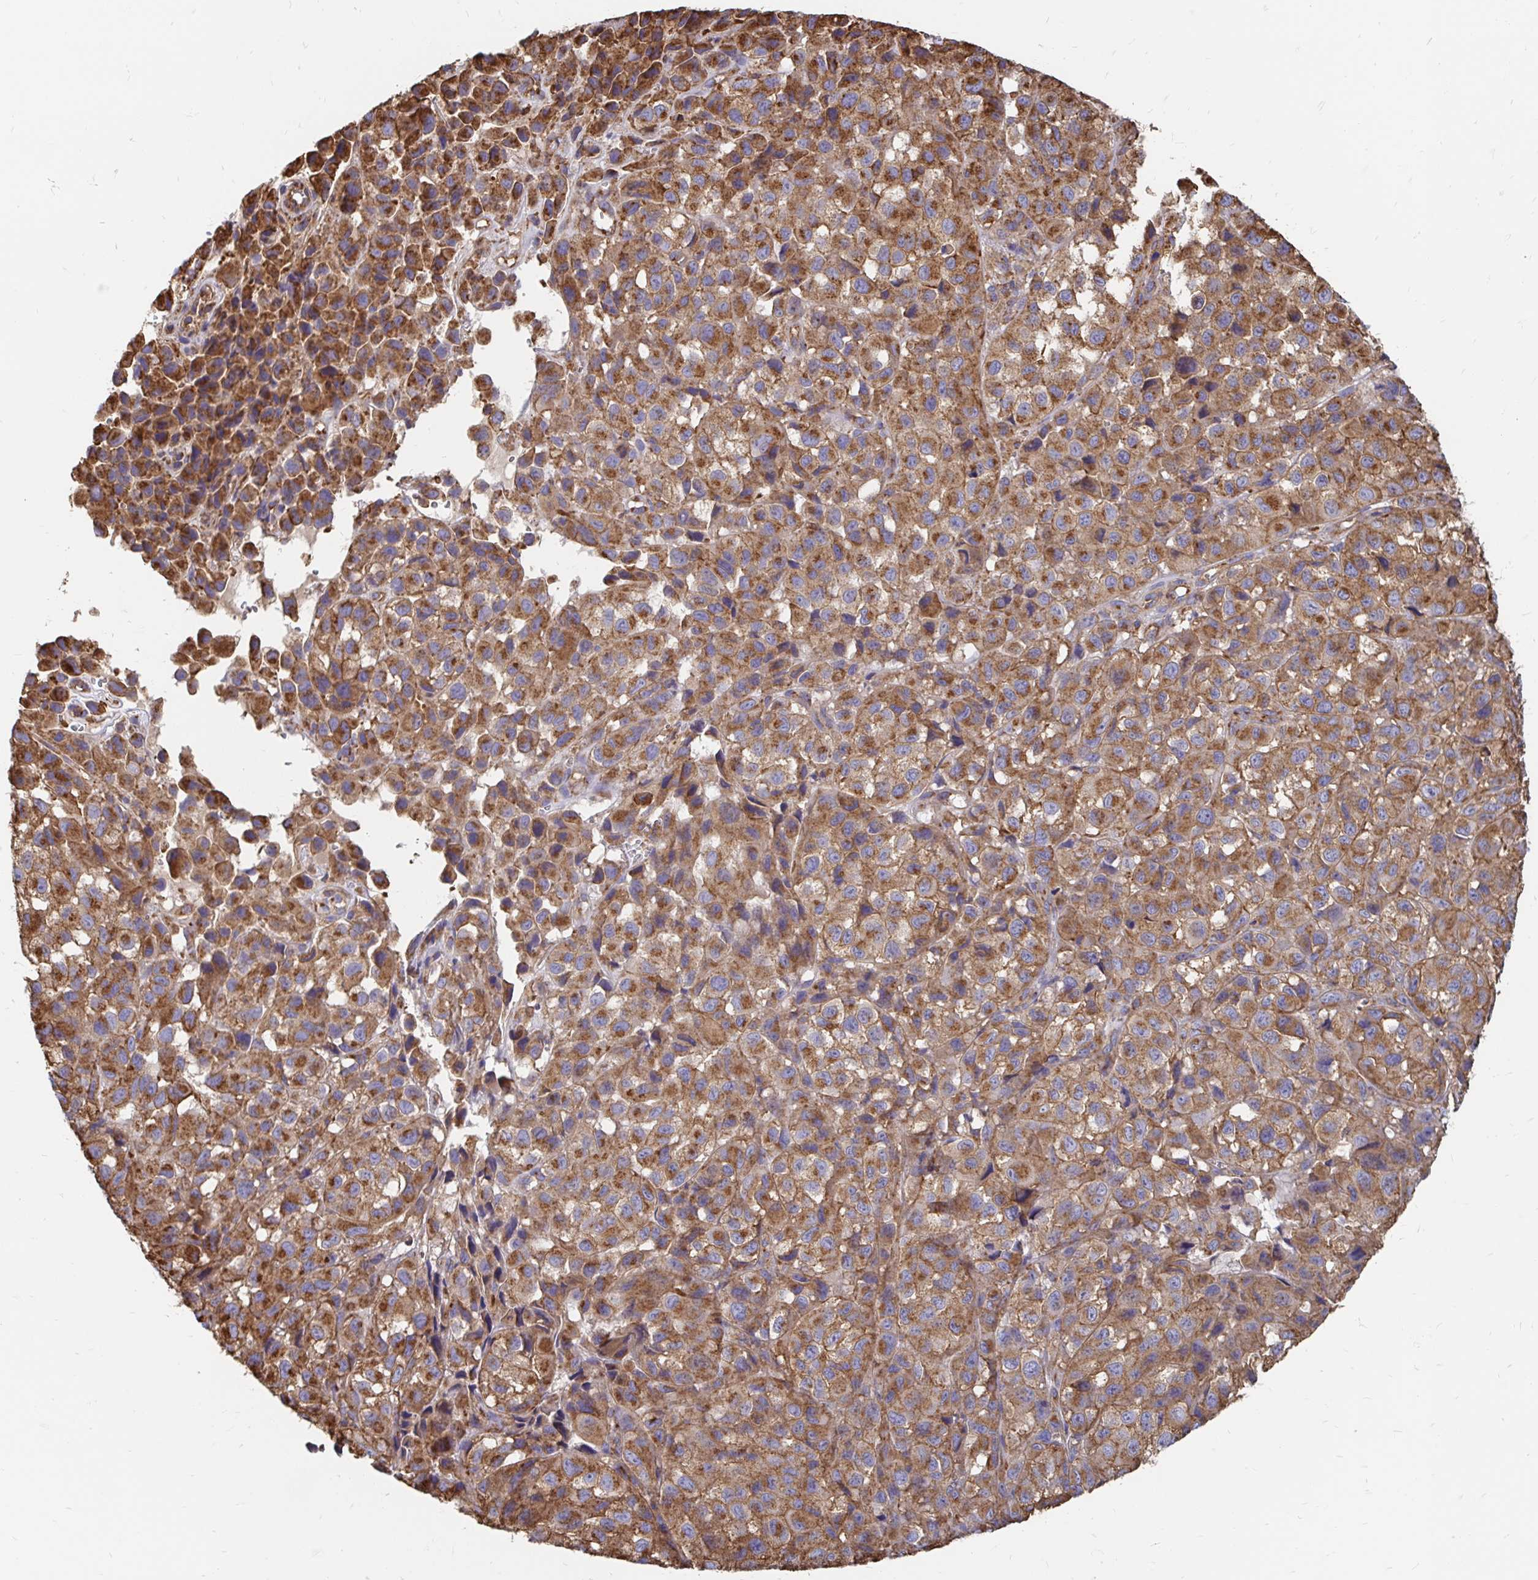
{"staining": {"intensity": "moderate", "quantity": ">75%", "location": "cytoplasmic/membranous"}, "tissue": "melanoma", "cell_type": "Tumor cells", "image_type": "cancer", "snomed": [{"axis": "morphology", "description": "Malignant melanoma, NOS"}, {"axis": "topography", "description": "Skin"}], "caption": "Immunohistochemistry of human melanoma displays medium levels of moderate cytoplasmic/membranous positivity in approximately >75% of tumor cells.", "gene": "CLTC", "patient": {"sex": "male", "age": 93}}